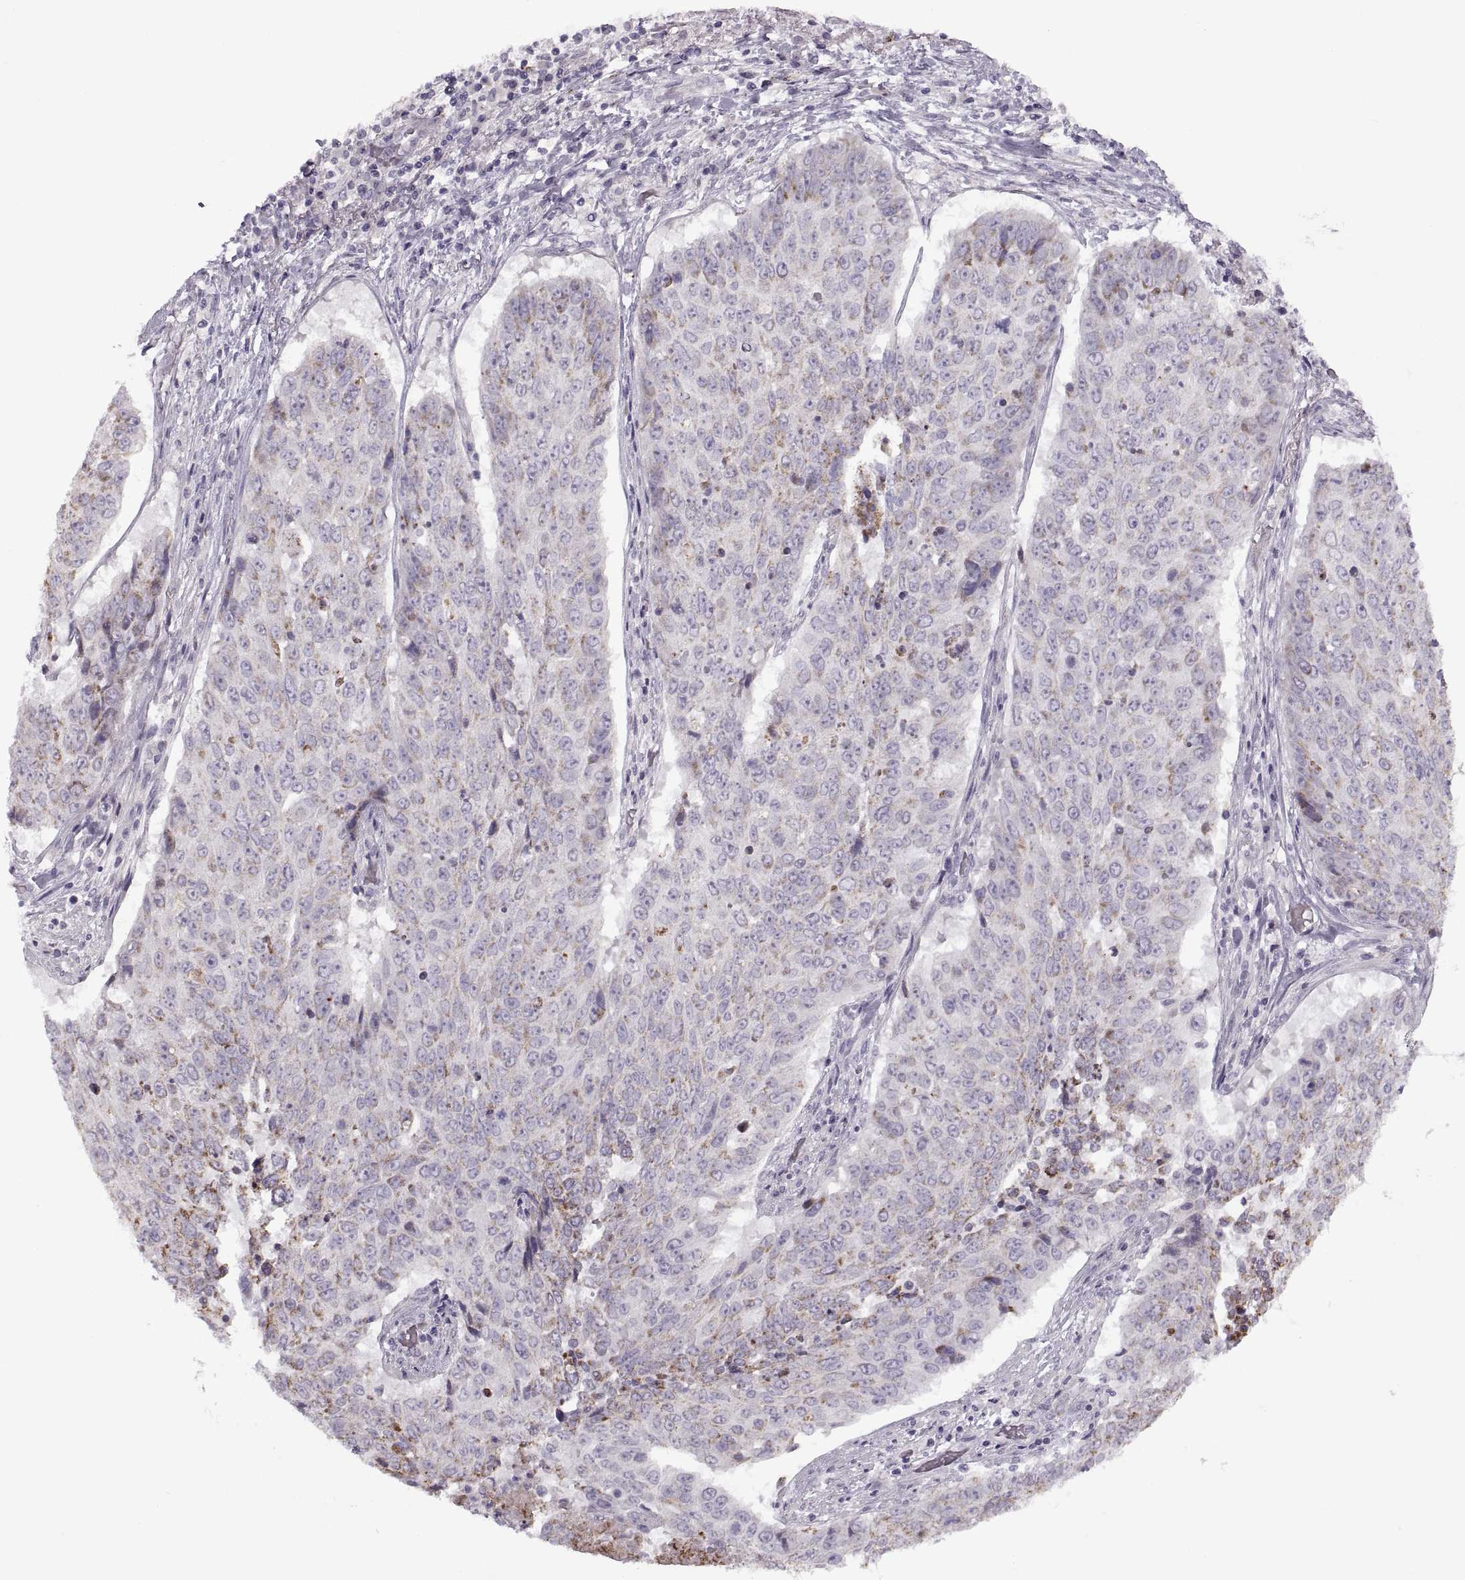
{"staining": {"intensity": "moderate", "quantity": "25%-75%", "location": "cytoplasmic/membranous"}, "tissue": "lung cancer", "cell_type": "Tumor cells", "image_type": "cancer", "snomed": [{"axis": "morphology", "description": "Normal tissue, NOS"}, {"axis": "morphology", "description": "Squamous cell carcinoma, NOS"}, {"axis": "topography", "description": "Bronchus"}, {"axis": "topography", "description": "Lung"}], "caption": "There is medium levels of moderate cytoplasmic/membranous positivity in tumor cells of lung cancer (squamous cell carcinoma), as demonstrated by immunohistochemical staining (brown color).", "gene": "PIERCE1", "patient": {"sex": "male", "age": 64}}